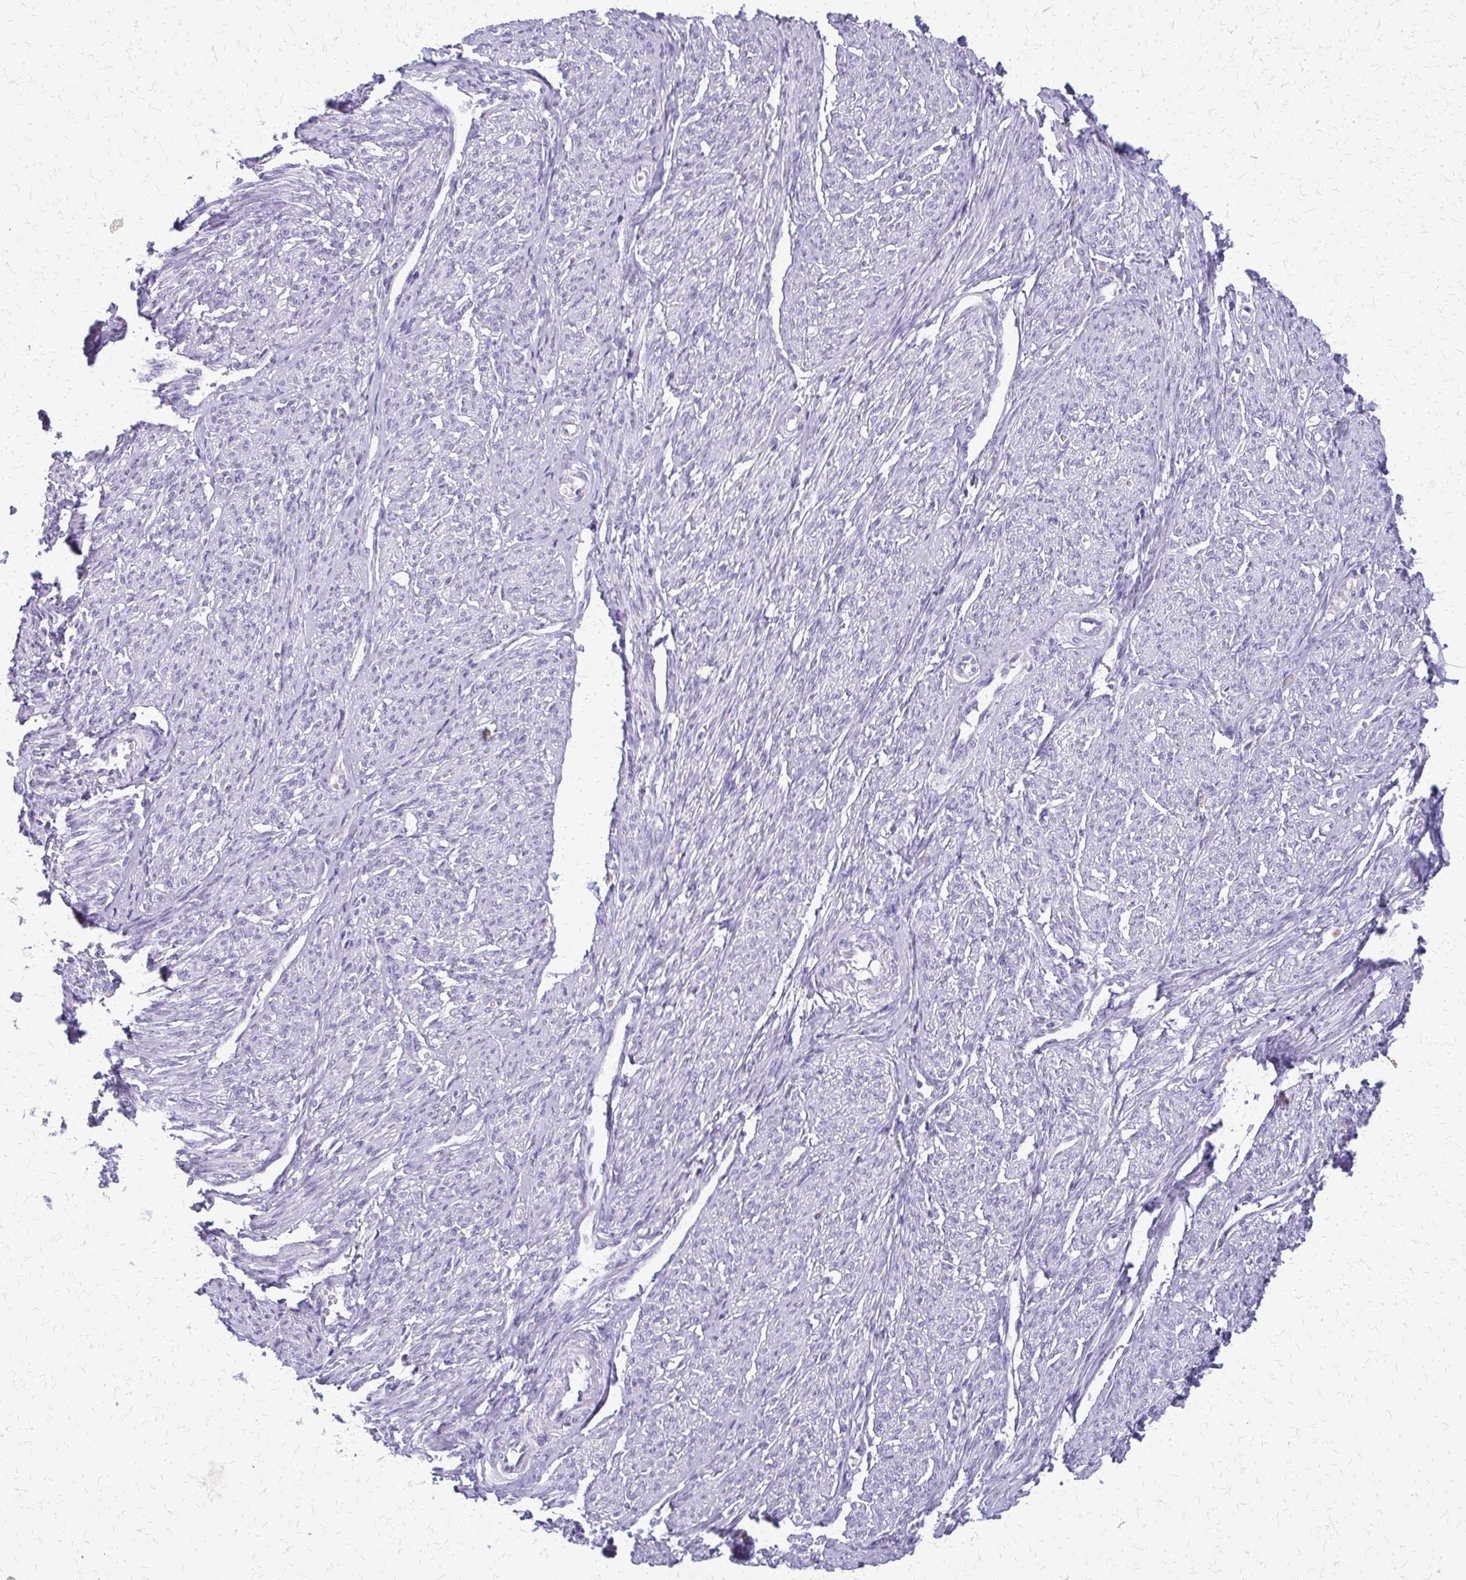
{"staining": {"intensity": "negative", "quantity": "none", "location": "none"}, "tissue": "smooth muscle", "cell_type": "Smooth muscle cells", "image_type": "normal", "snomed": [{"axis": "morphology", "description": "Normal tissue, NOS"}, {"axis": "topography", "description": "Smooth muscle"}], "caption": "Protein analysis of unremarkable smooth muscle shows no significant expression in smooth muscle cells.", "gene": "FAM162B", "patient": {"sex": "female", "age": 65}}